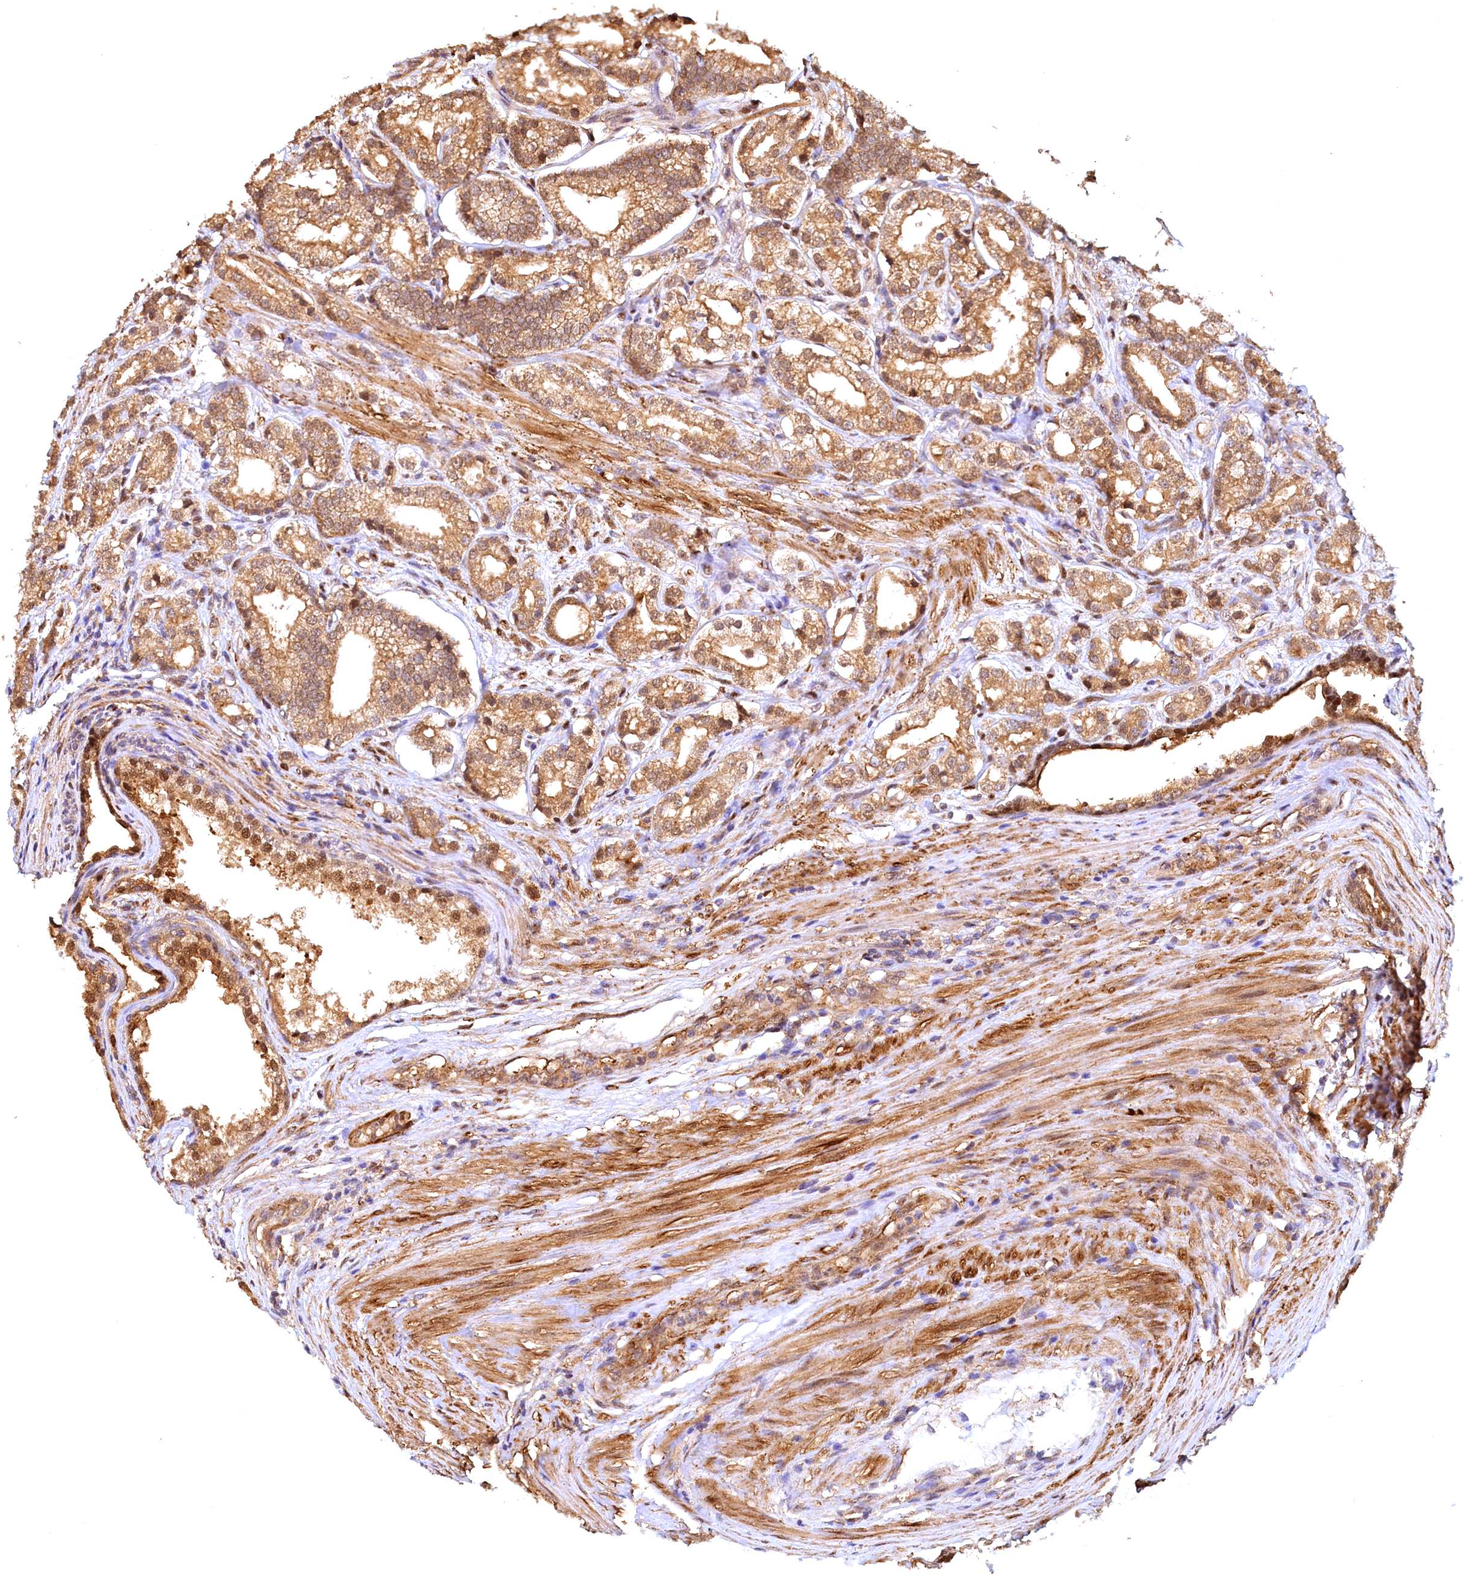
{"staining": {"intensity": "moderate", "quantity": ">75%", "location": "cytoplasmic/membranous,nuclear"}, "tissue": "prostate cancer", "cell_type": "Tumor cells", "image_type": "cancer", "snomed": [{"axis": "morphology", "description": "Adenocarcinoma, High grade"}, {"axis": "topography", "description": "Prostate"}], "caption": "There is medium levels of moderate cytoplasmic/membranous and nuclear expression in tumor cells of prostate cancer (high-grade adenocarcinoma), as demonstrated by immunohistochemical staining (brown color).", "gene": "UBL7", "patient": {"sex": "male", "age": 69}}